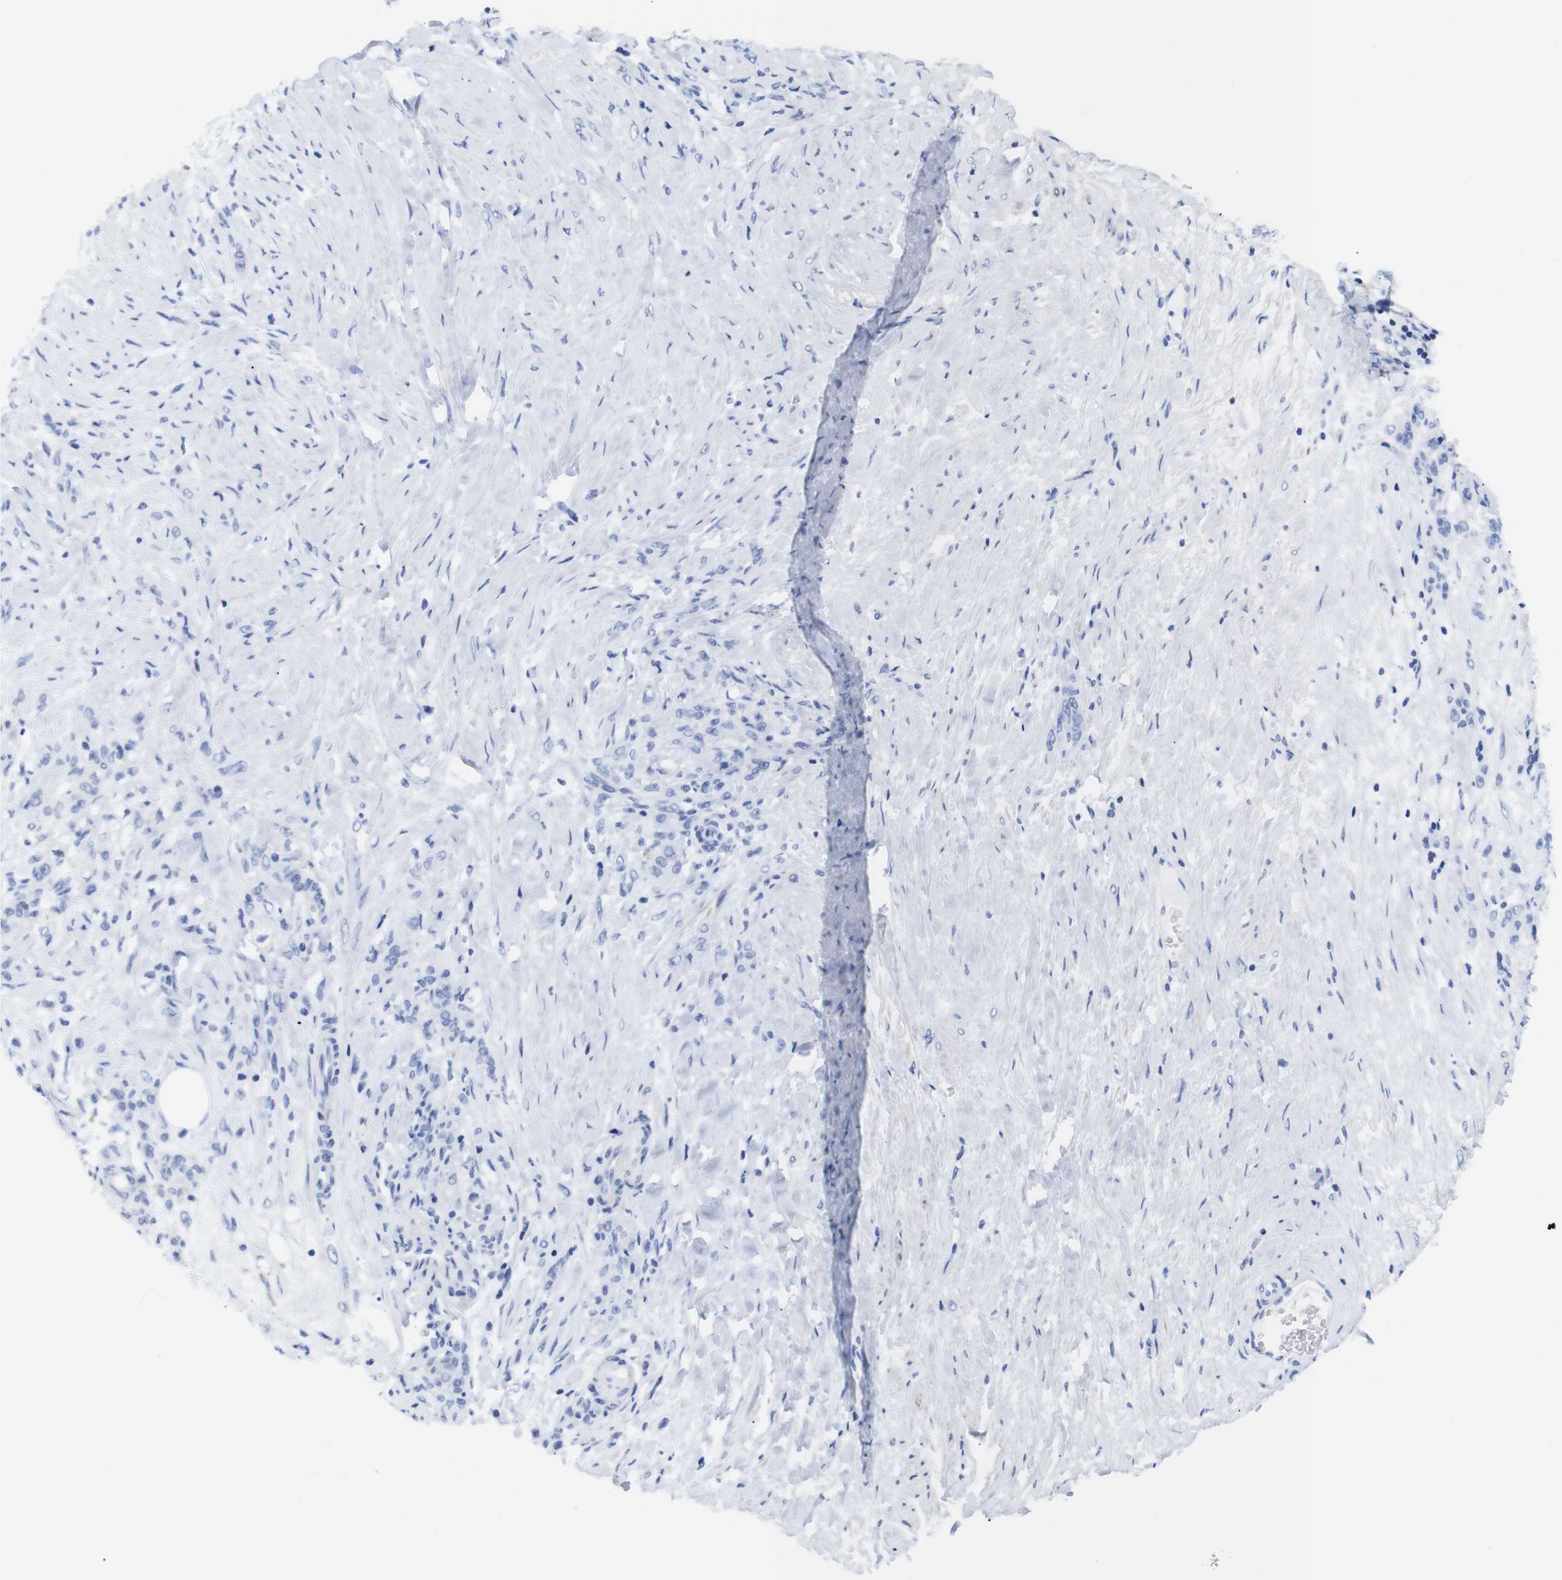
{"staining": {"intensity": "negative", "quantity": "none", "location": "none"}, "tissue": "stomach cancer", "cell_type": "Tumor cells", "image_type": "cancer", "snomed": [{"axis": "morphology", "description": "Adenocarcinoma, NOS"}, {"axis": "topography", "description": "Stomach"}], "caption": "Immunohistochemistry (IHC) image of neoplastic tissue: stomach cancer stained with DAB reveals no significant protein expression in tumor cells. Nuclei are stained in blue.", "gene": "LRRC55", "patient": {"sex": "male", "age": 82}}